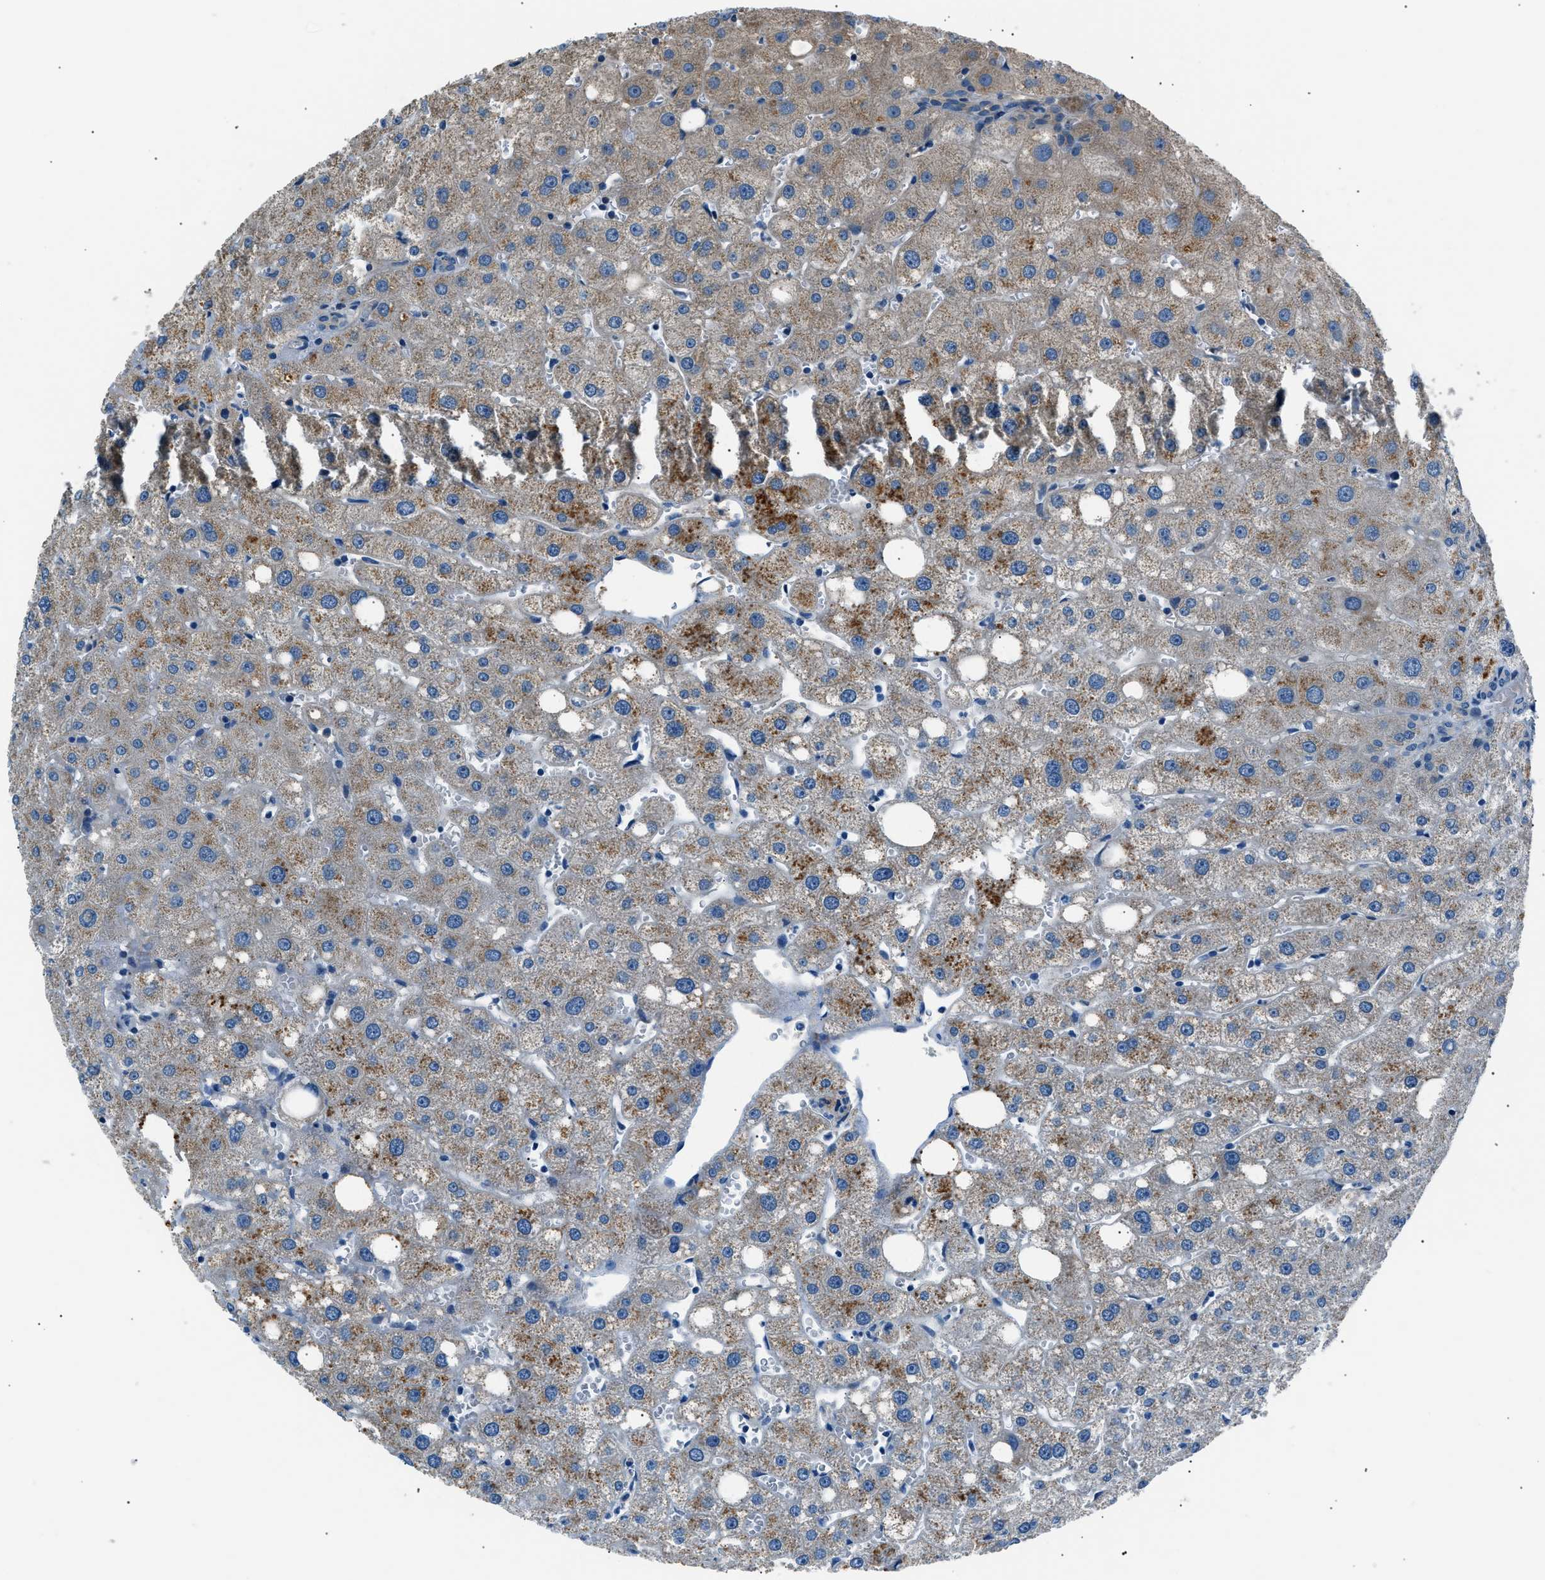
{"staining": {"intensity": "weak", "quantity": "<25%", "location": "cytoplasmic/membranous"}, "tissue": "liver", "cell_type": "Cholangiocytes", "image_type": "normal", "snomed": [{"axis": "morphology", "description": "Normal tissue, NOS"}, {"axis": "topography", "description": "Liver"}], "caption": "DAB (3,3'-diaminobenzidine) immunohistochemical staining of unremarkable human liver reveals no significant staining in cholangiocytes.", "gene": "LRRC37B", "patient": {"sex": "male", "age": 73}}